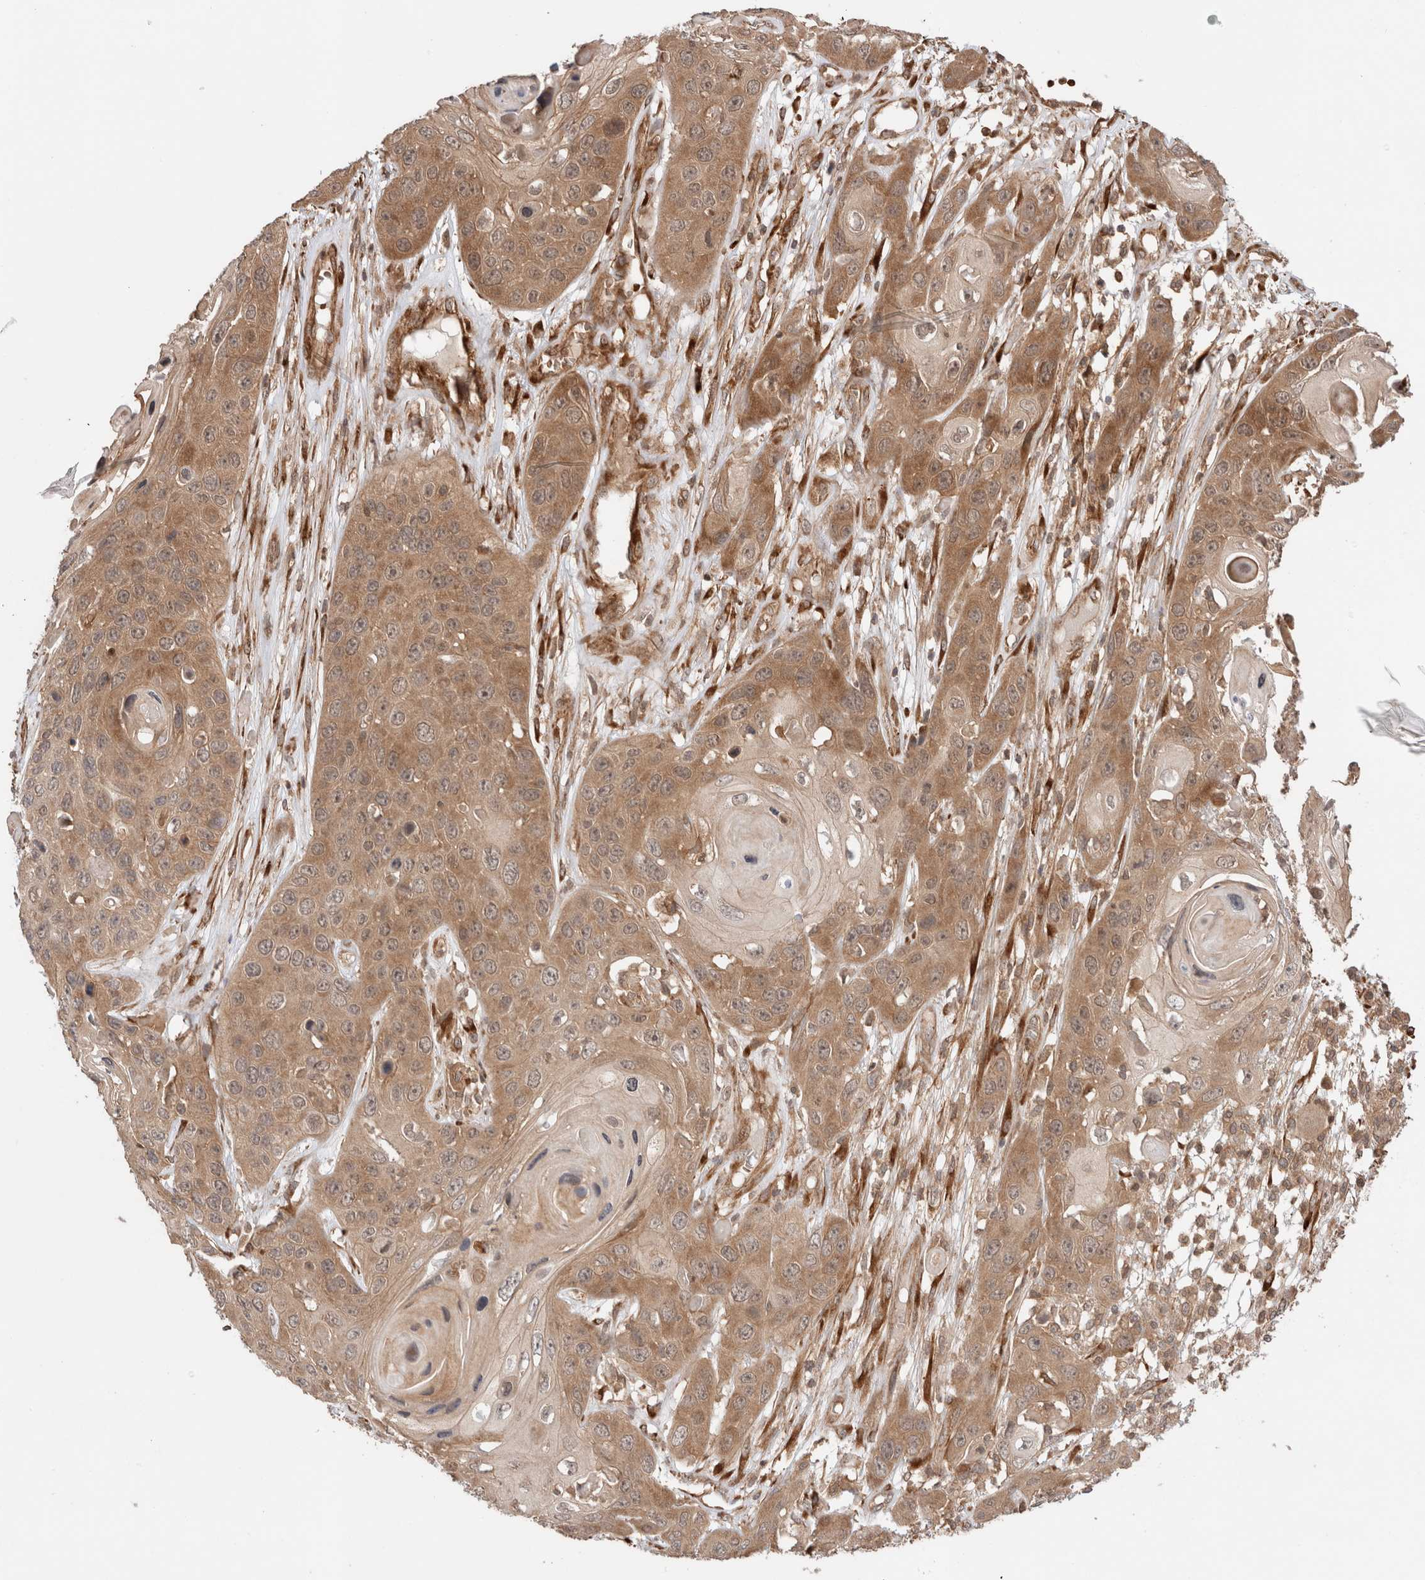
{"staining": {"intensity": "moderate", "quantity": ">75%", "location": "cytoplasmic/membranous"}, "tissue": "skin cancer", "cell_type": "Tumor cells", "image_type": "cancer", "snomed": [{"axis": "morphology", "description": "Squamous cell carcinoma, NOS"}, {"axis": "topography", "description": "Skin"}], "caption": "A micrograph of skin cancer stained for a protein displays moderate cytoplasmic/membranous brown staining in tumor cells.", "gene": "ZNF649", "patient": {"sex": "male", "age": 55}}